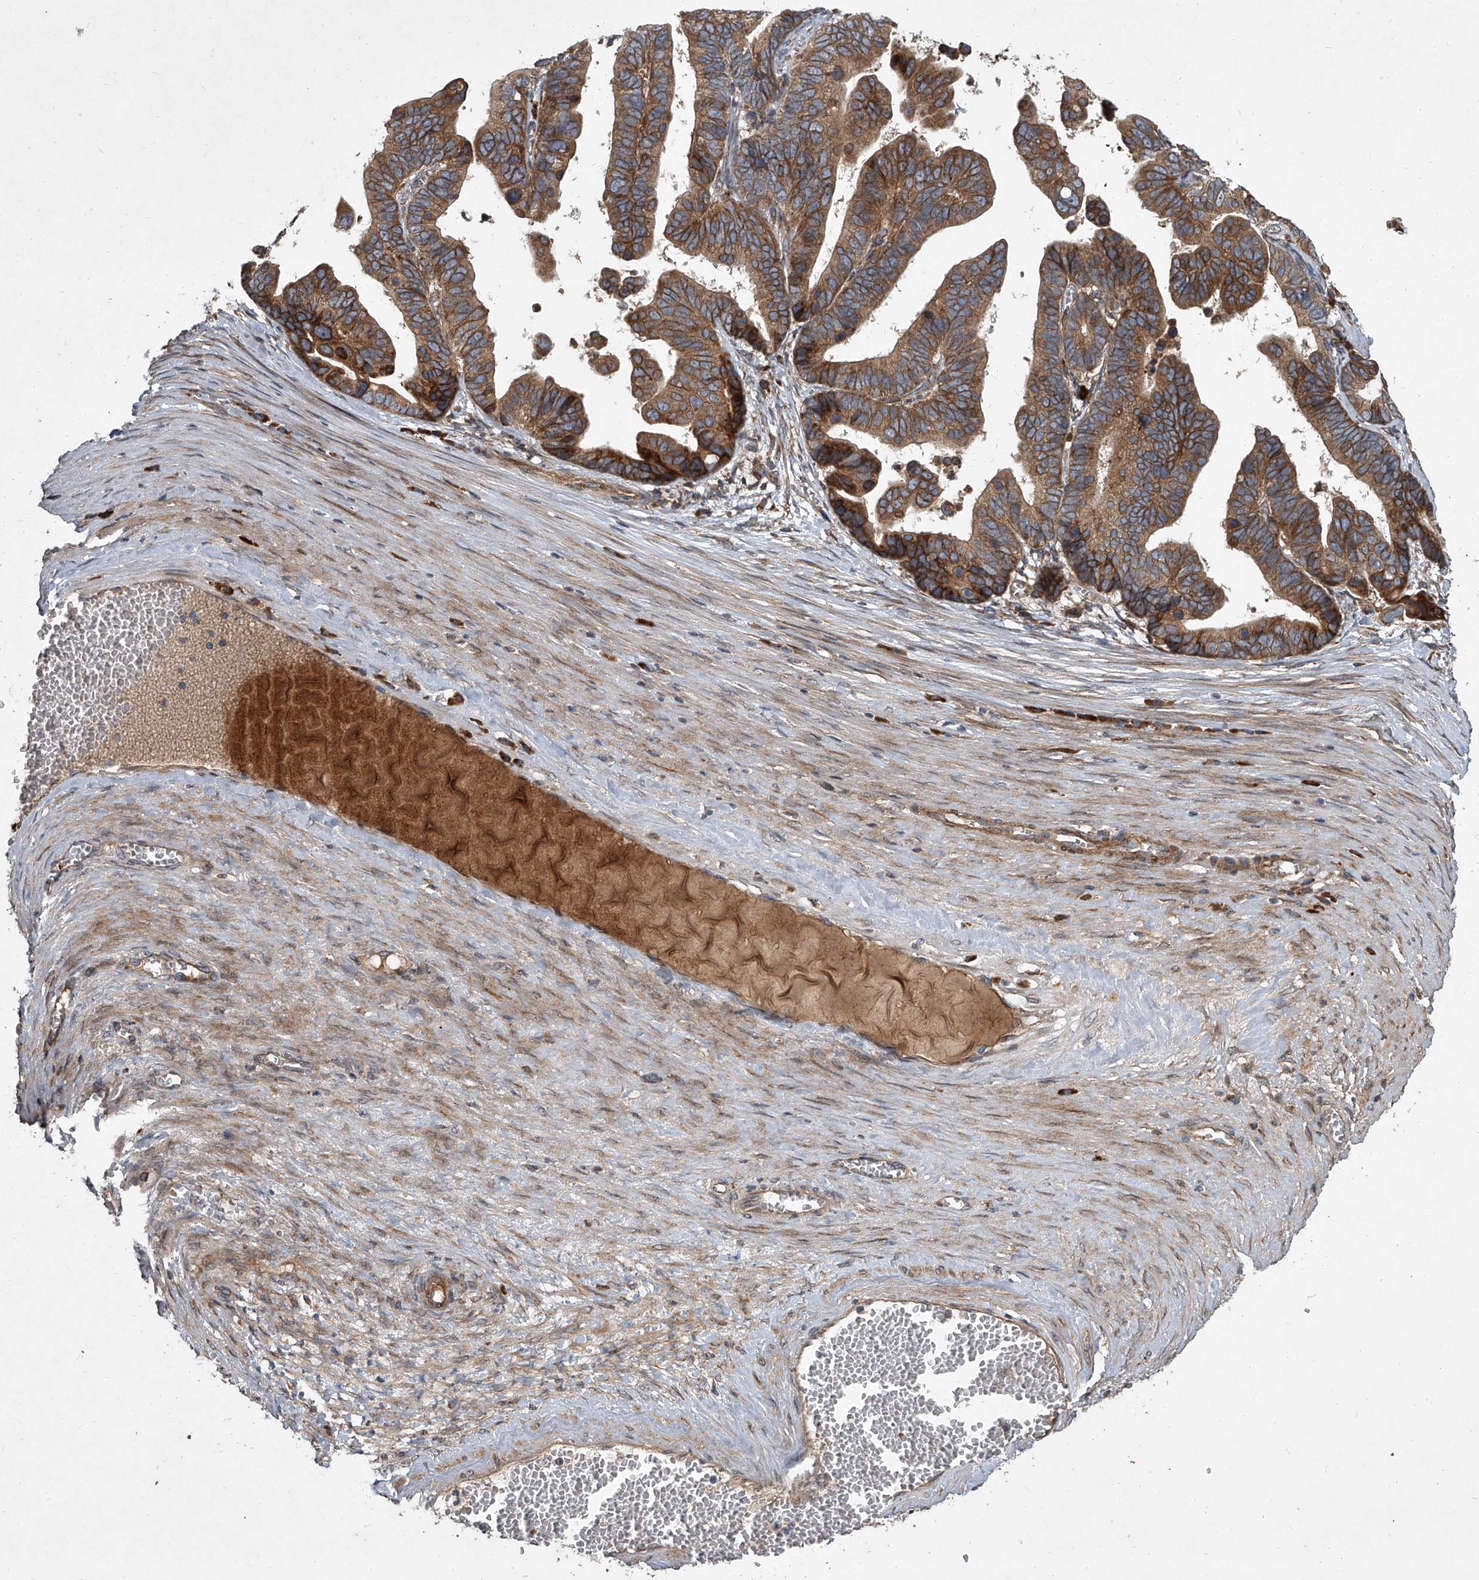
{"staining": {"intensity": "moderate", "quantity": ">75%", "location": "cytoplasmic/membranous"}, "tissue": "ovarian cancer", "cell_type": "Tumor cells", "image_type": "cancer", "snomed": [{"axis": "morphology", "description": "Cystadenocarcinoma, serous, NOS"}, {"axis": "topography", "description": "Ovary"}], "caption": "Human ovarian serous cystadenocarcinoma stained with a protein marker exhibits moderate staining in tumor cells.", "gene": "EVA1C", "patient": {"sex": "female", "age": 56}}